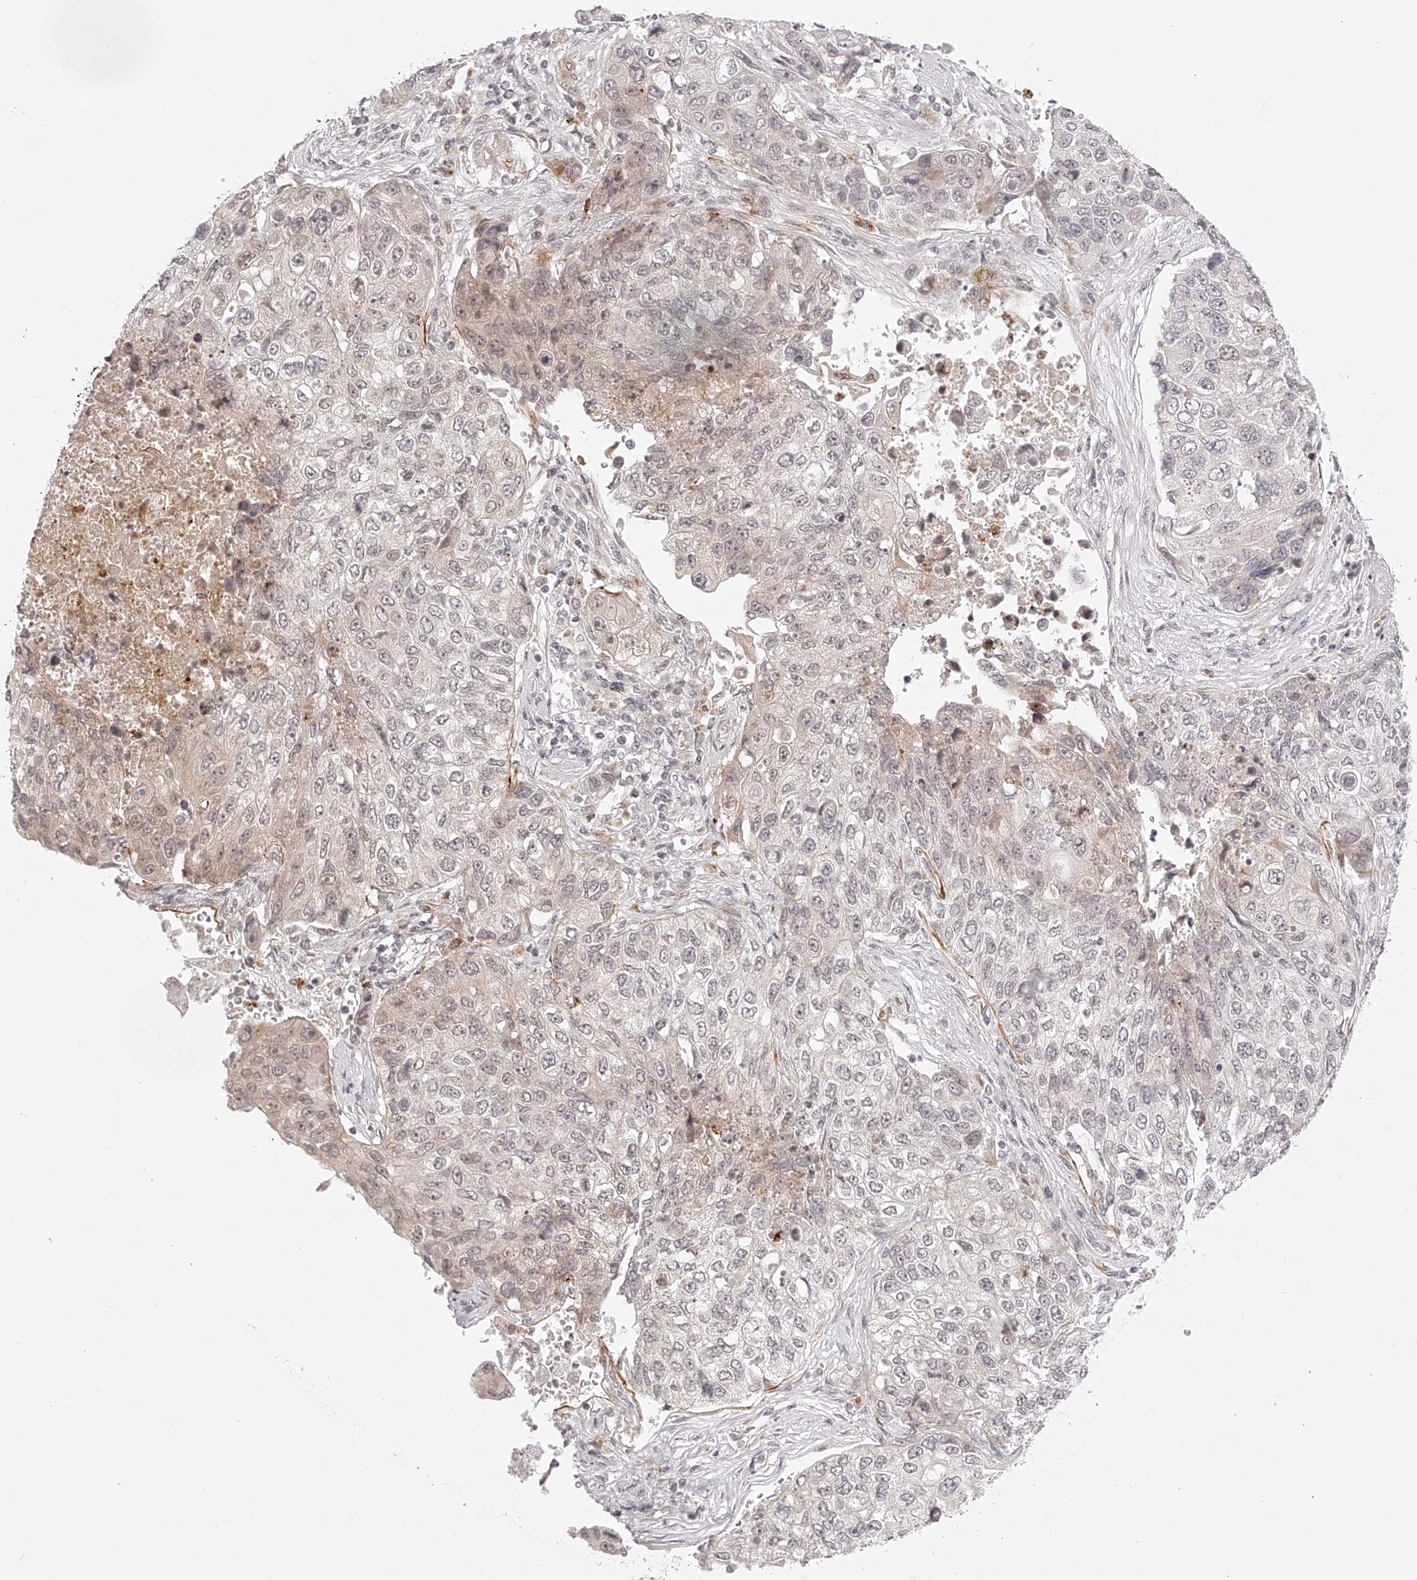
{"staining": {"intensity": "weak", "quantity": "<25%", "location": "cytoplasmic/membranous,nuclear"}, "tissue": "lung cancer", "cell_type": "Tumor cells", "image_type": "cancer", "snomed": [{"axis": "morphology", "description": "Squamous cell carcinoma, NOS"}, {"axis": "topography", "description": "Lung"}], "caption": "IHC micrograph of neoplastic tissue: human lung squamous cell carcinoma stained with DAB exhibits no significant protein expression in tumor cells. (DAB immunohistochemistry (IHC), high magnification).", "gene": "PLEKHG1", "patient": {"sex": "male", "age": 61}}